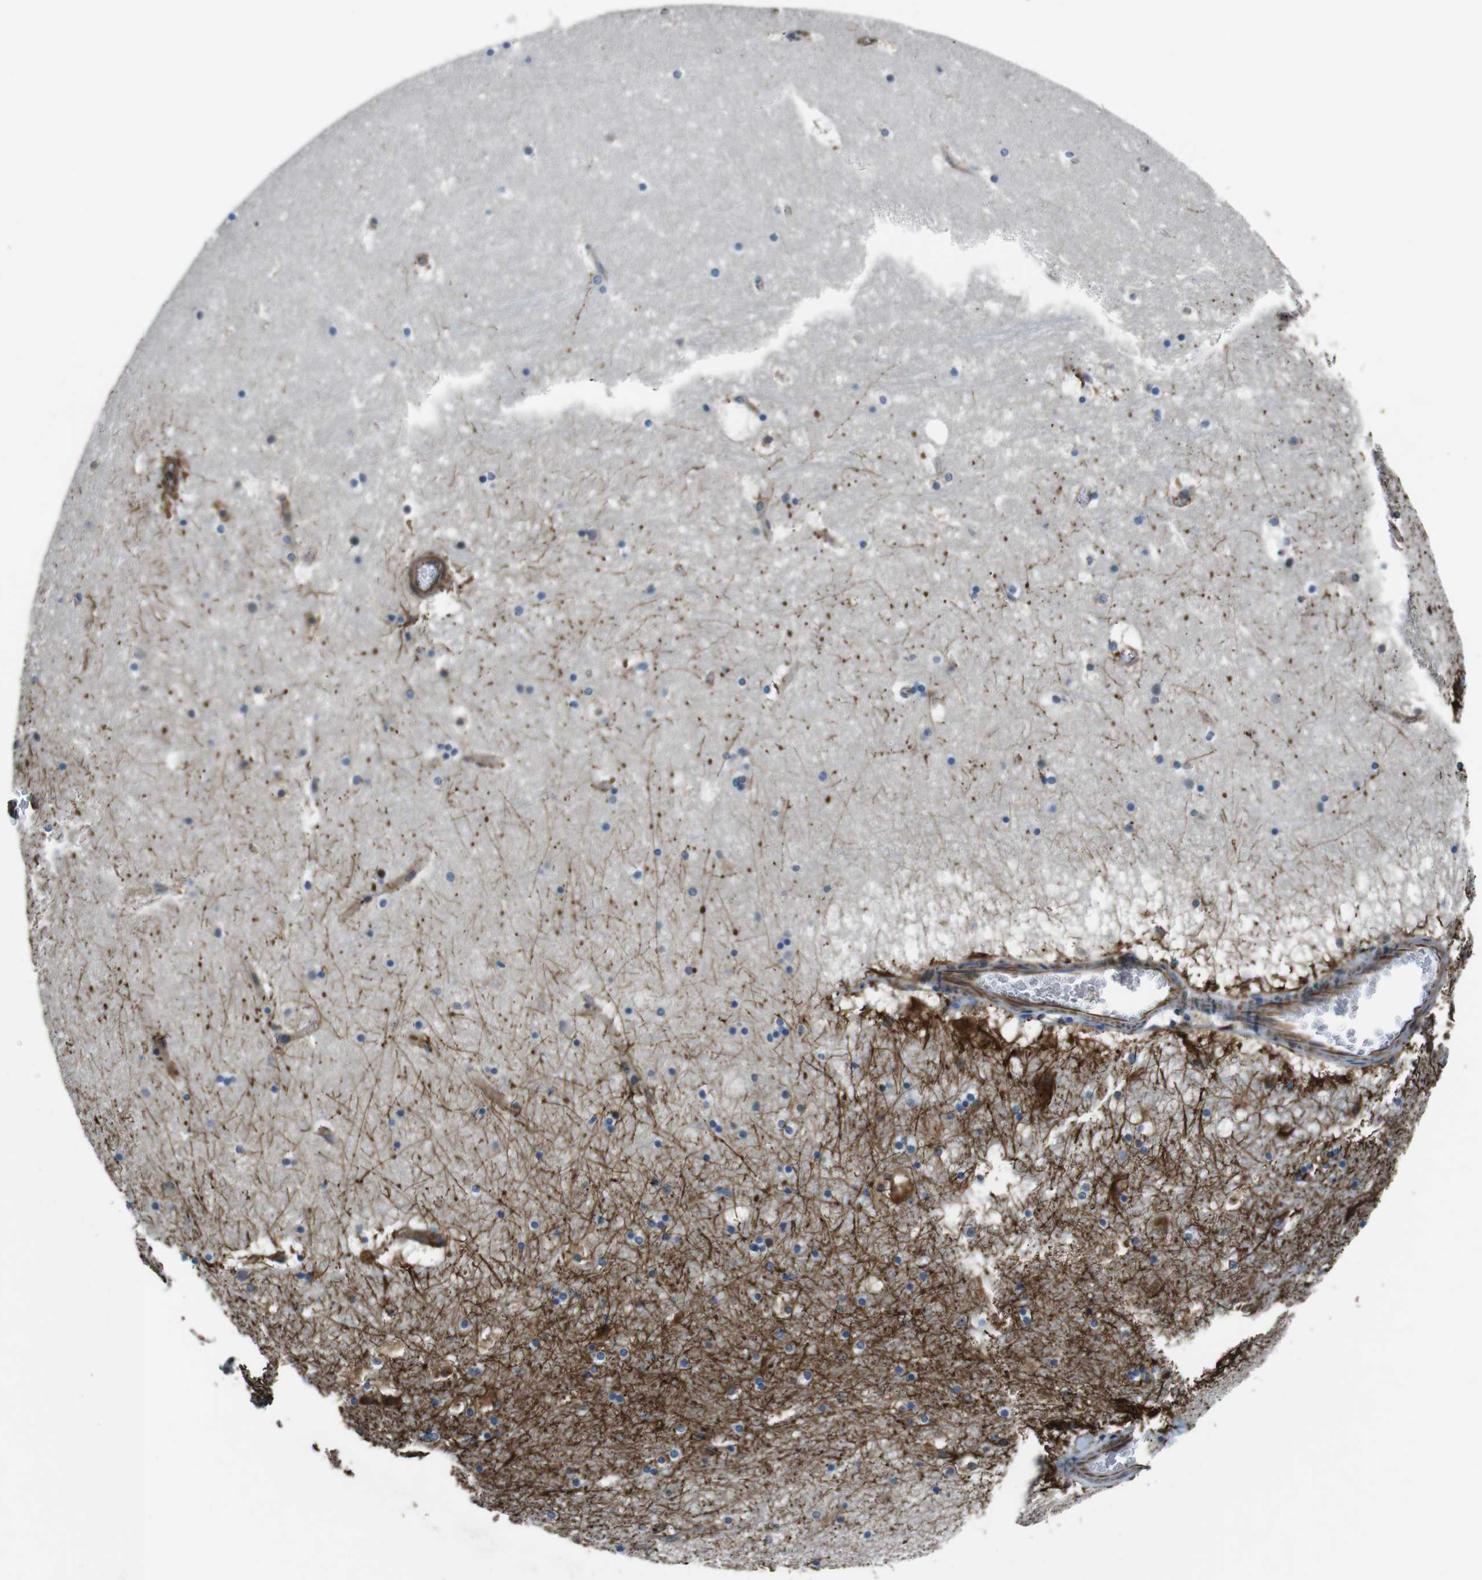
{"staining": {"intensity": "negative", "quantity": "none", "location": "none"}, "tissue": "hippocampus", "cell_type": "Glial cells", "image_type": "normal", "snomed": [{"axis": "morphology", "description": "Normal tissue, NOS"}, {"axis": "topography", "description": "Hippocampus"}], "caption": "DAB immunohistochemical staining of benign hippocampus displays no significant positivity in glial cells.", "gene": "LRRC49", "patient": {"sex": "male", "age": 45}}